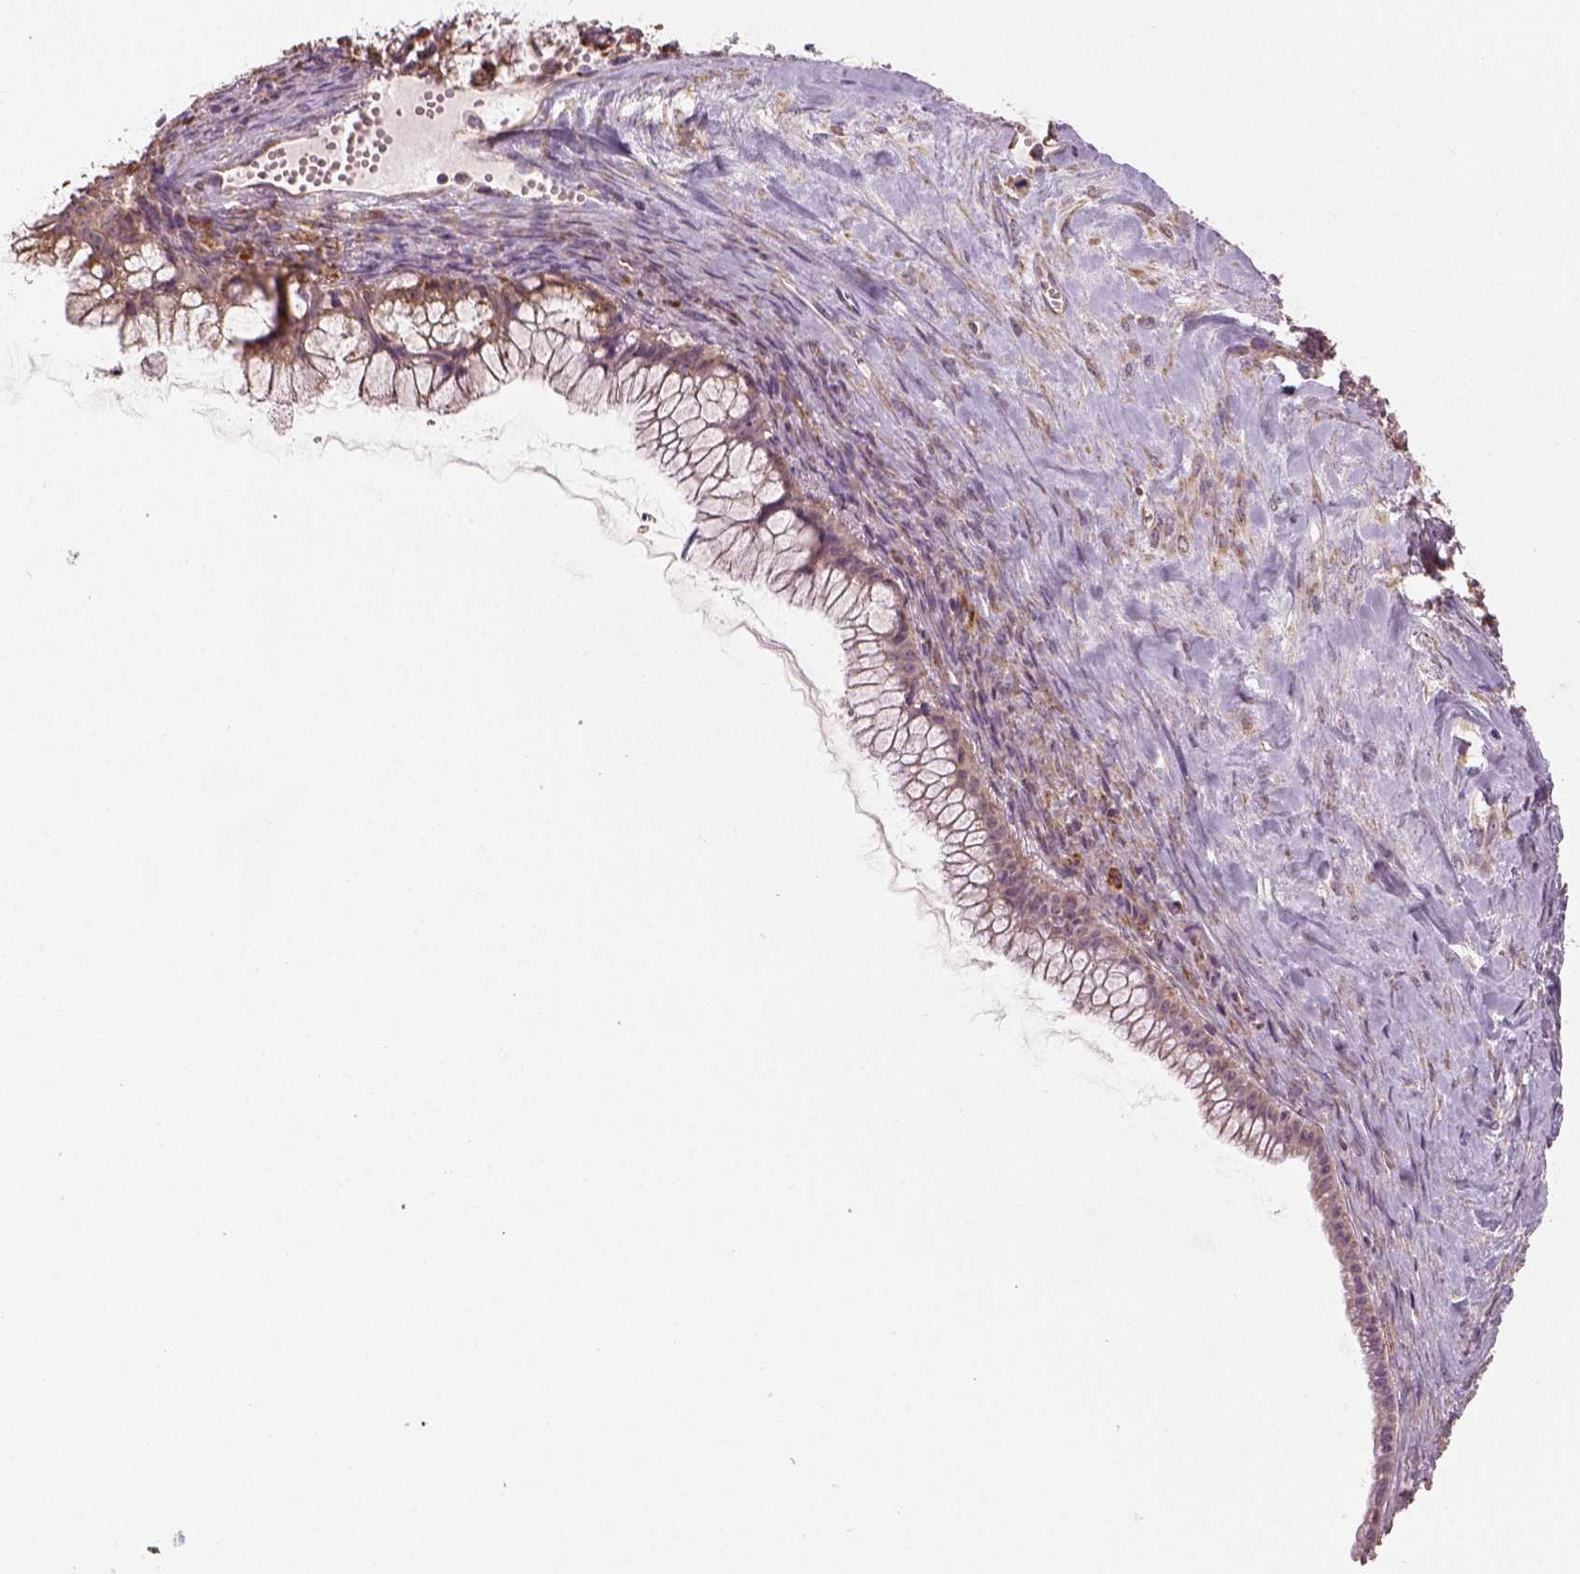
{"staining": {"intensity": "moderate", "quantity": "25%-75%", "location": "cytoplasmic/membranous"}, "tissue": "ovarian cancer", "cell_type": "Tumor cells", "image_type": "cancer", "snomed": [{"axis": "morphology", "description": "Cystadenocarcinoma, mucinous, NOS"}, {"axis": "topography", "description": "Ovary"}], "caption": "Ovarian cancer (mucinous cystadenocarcinoma) stained for a protein (brown) shows moderate cytoplasmic/membranous positive expression in about 25%-75% of tumor cells.", "gene": "PGAM5", "patient": {"sex": "female", "age": 41}}